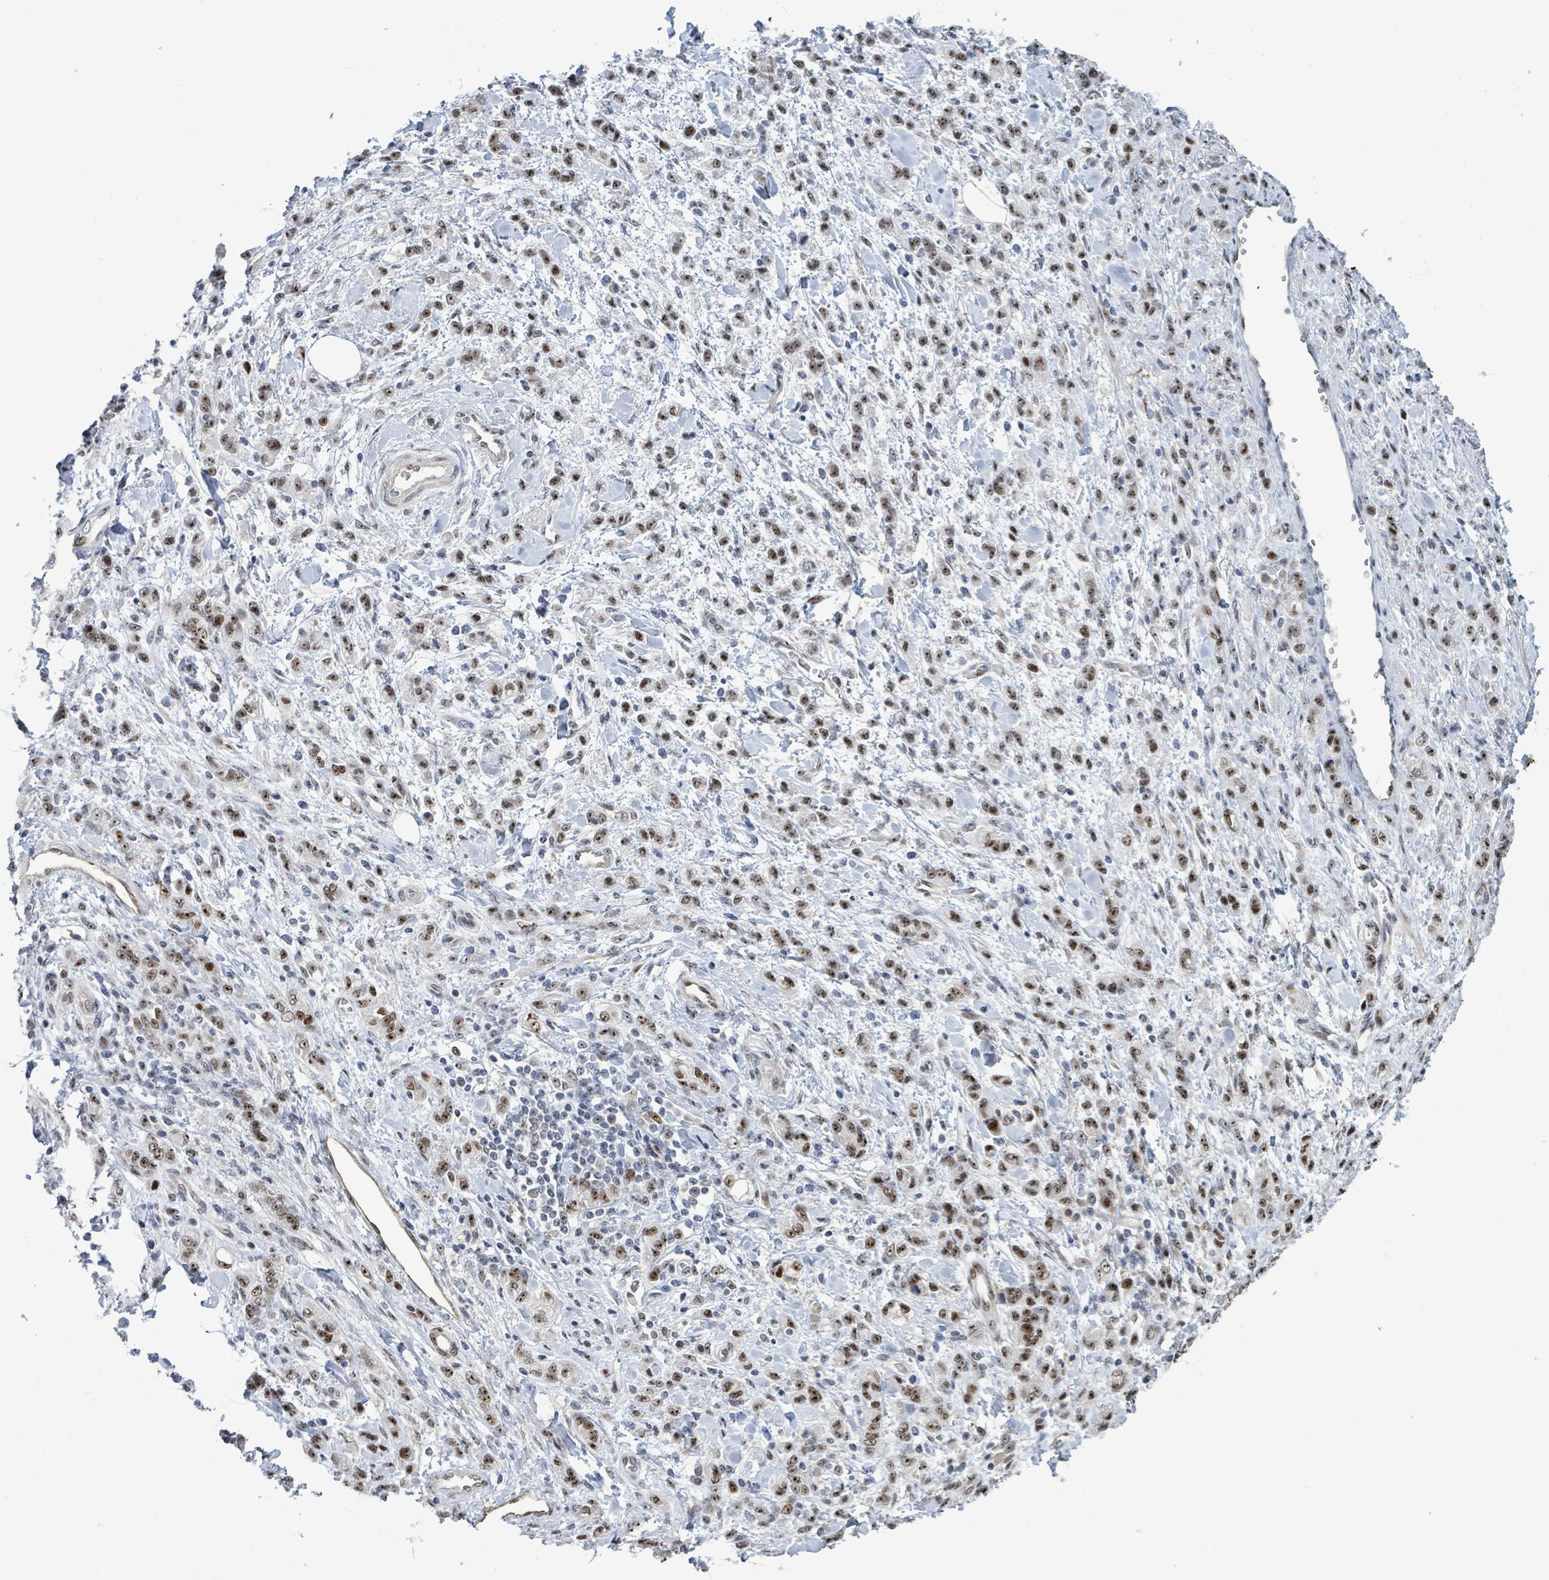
{"staining": {"intensity": "moderate", "quantity": ">75%", "location": "nuclear"}, "tissue": "stomach cancer", "cell_type": "Tumor cells", "image_type": "cancer", "snomed": [{"axis": "morphology", "description": "Adenocarcinoma, NOS"}, {"axis": "topography", "description": "Stomach"}], "caption": "Protein expression analysis of adenocarcinoma (stomach) exhibits moderate nuclear staining in about >75% of tumor cells. (DAB (3,3'-diaminobenzidine) IHC, brown staining for protein, blue staining for nuclei).", "gene": "RRN3", "patient": {"sex": "male", "age": 77}}